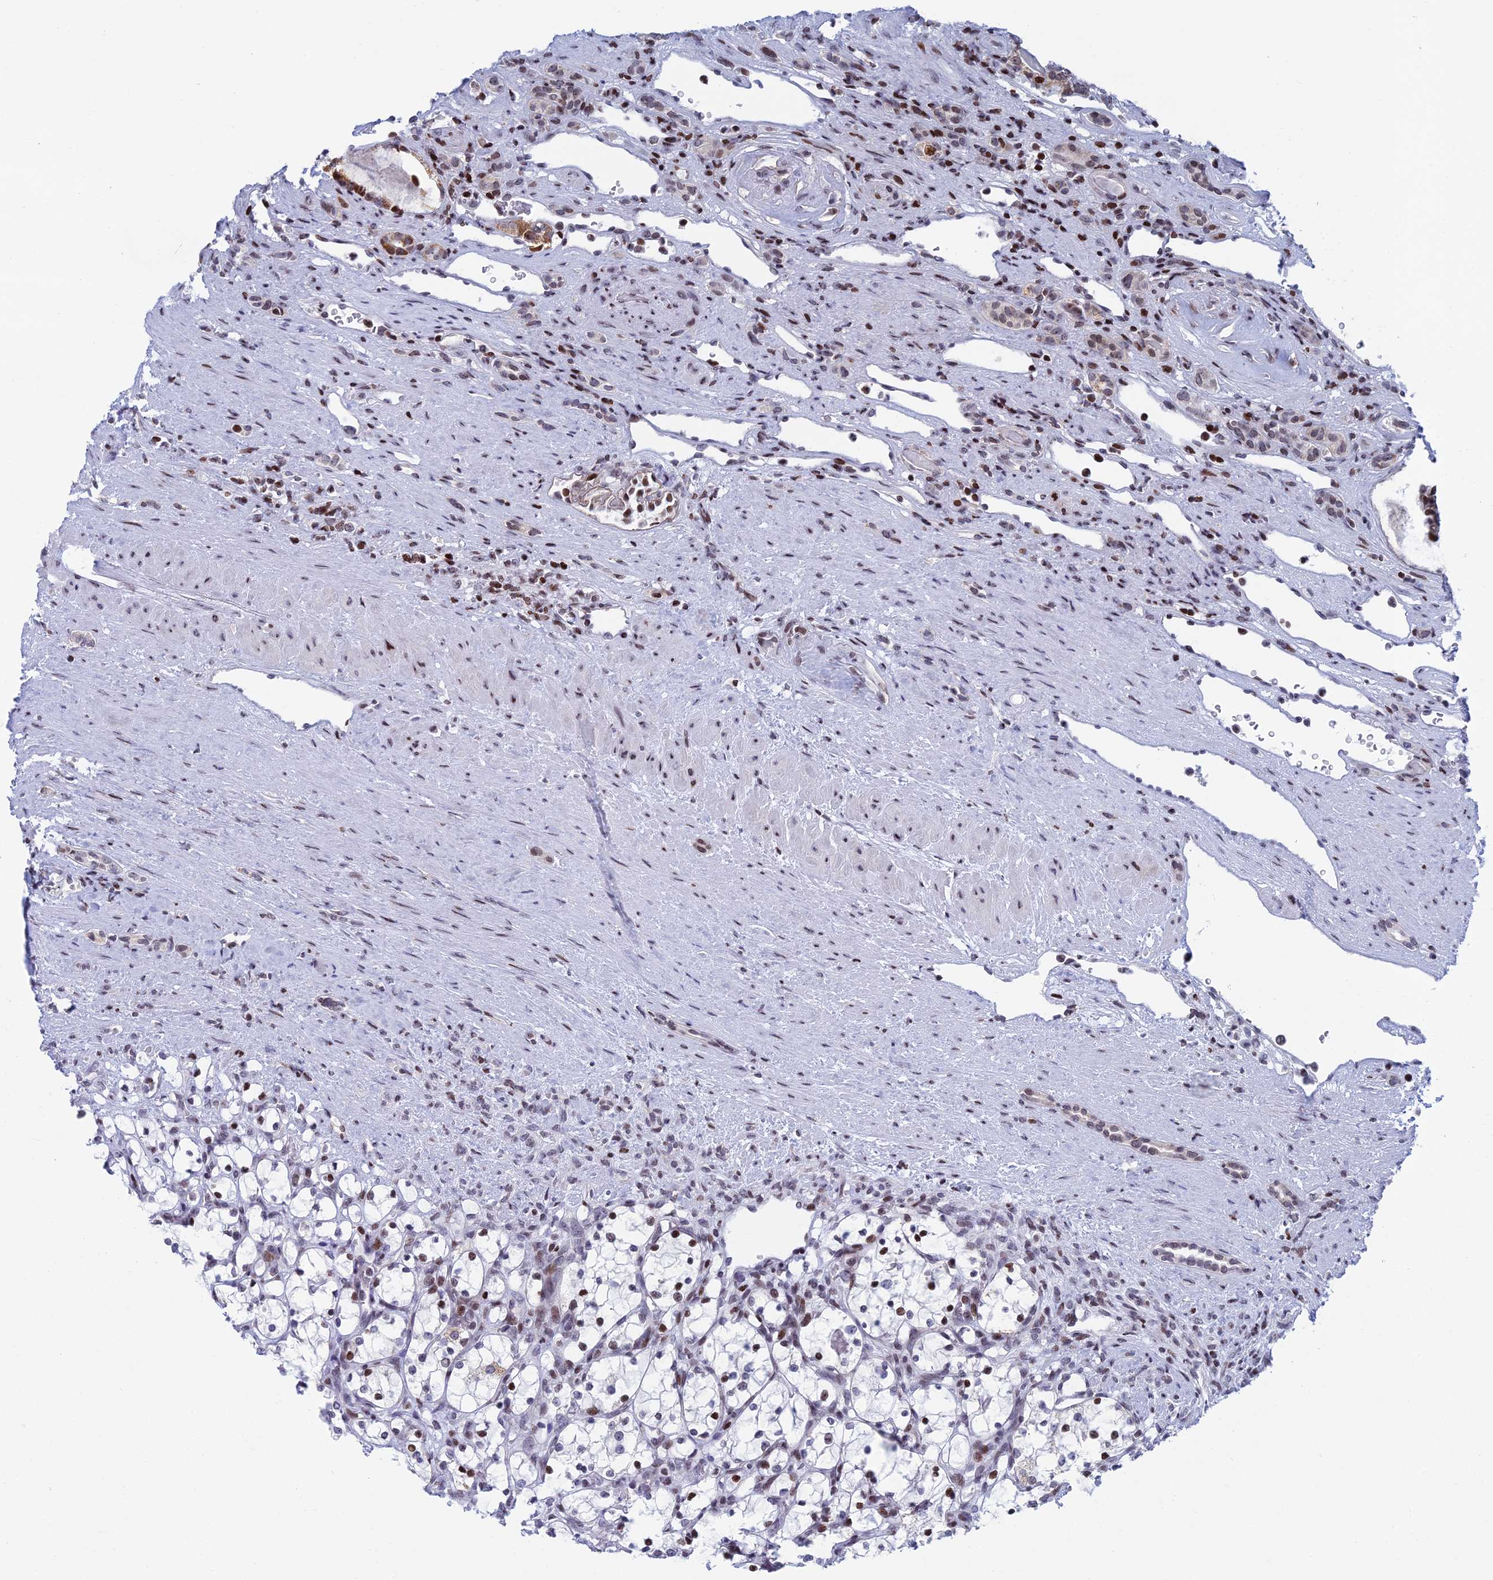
{"staining": {"intensity": "moderate", "quantity": "<25%", "location": "nuclear"}, "tissue": "renal cancer", "cell_type": "Tumor cells", "image_type": "cancer", "snomed": [{"axis": "morphology", "description": "Adenocarcinoma, NOS"}, {"axis": "topography", "description": "Kidney"}], "caption": "Renal cancer (adenocarcinoma) stained for a protein (brown) exhibits moderate nuclear positive expression in approximately <25% of tumor cells.", "gene": "AFF3", "patient": {"sex": "female", "age": 69}}